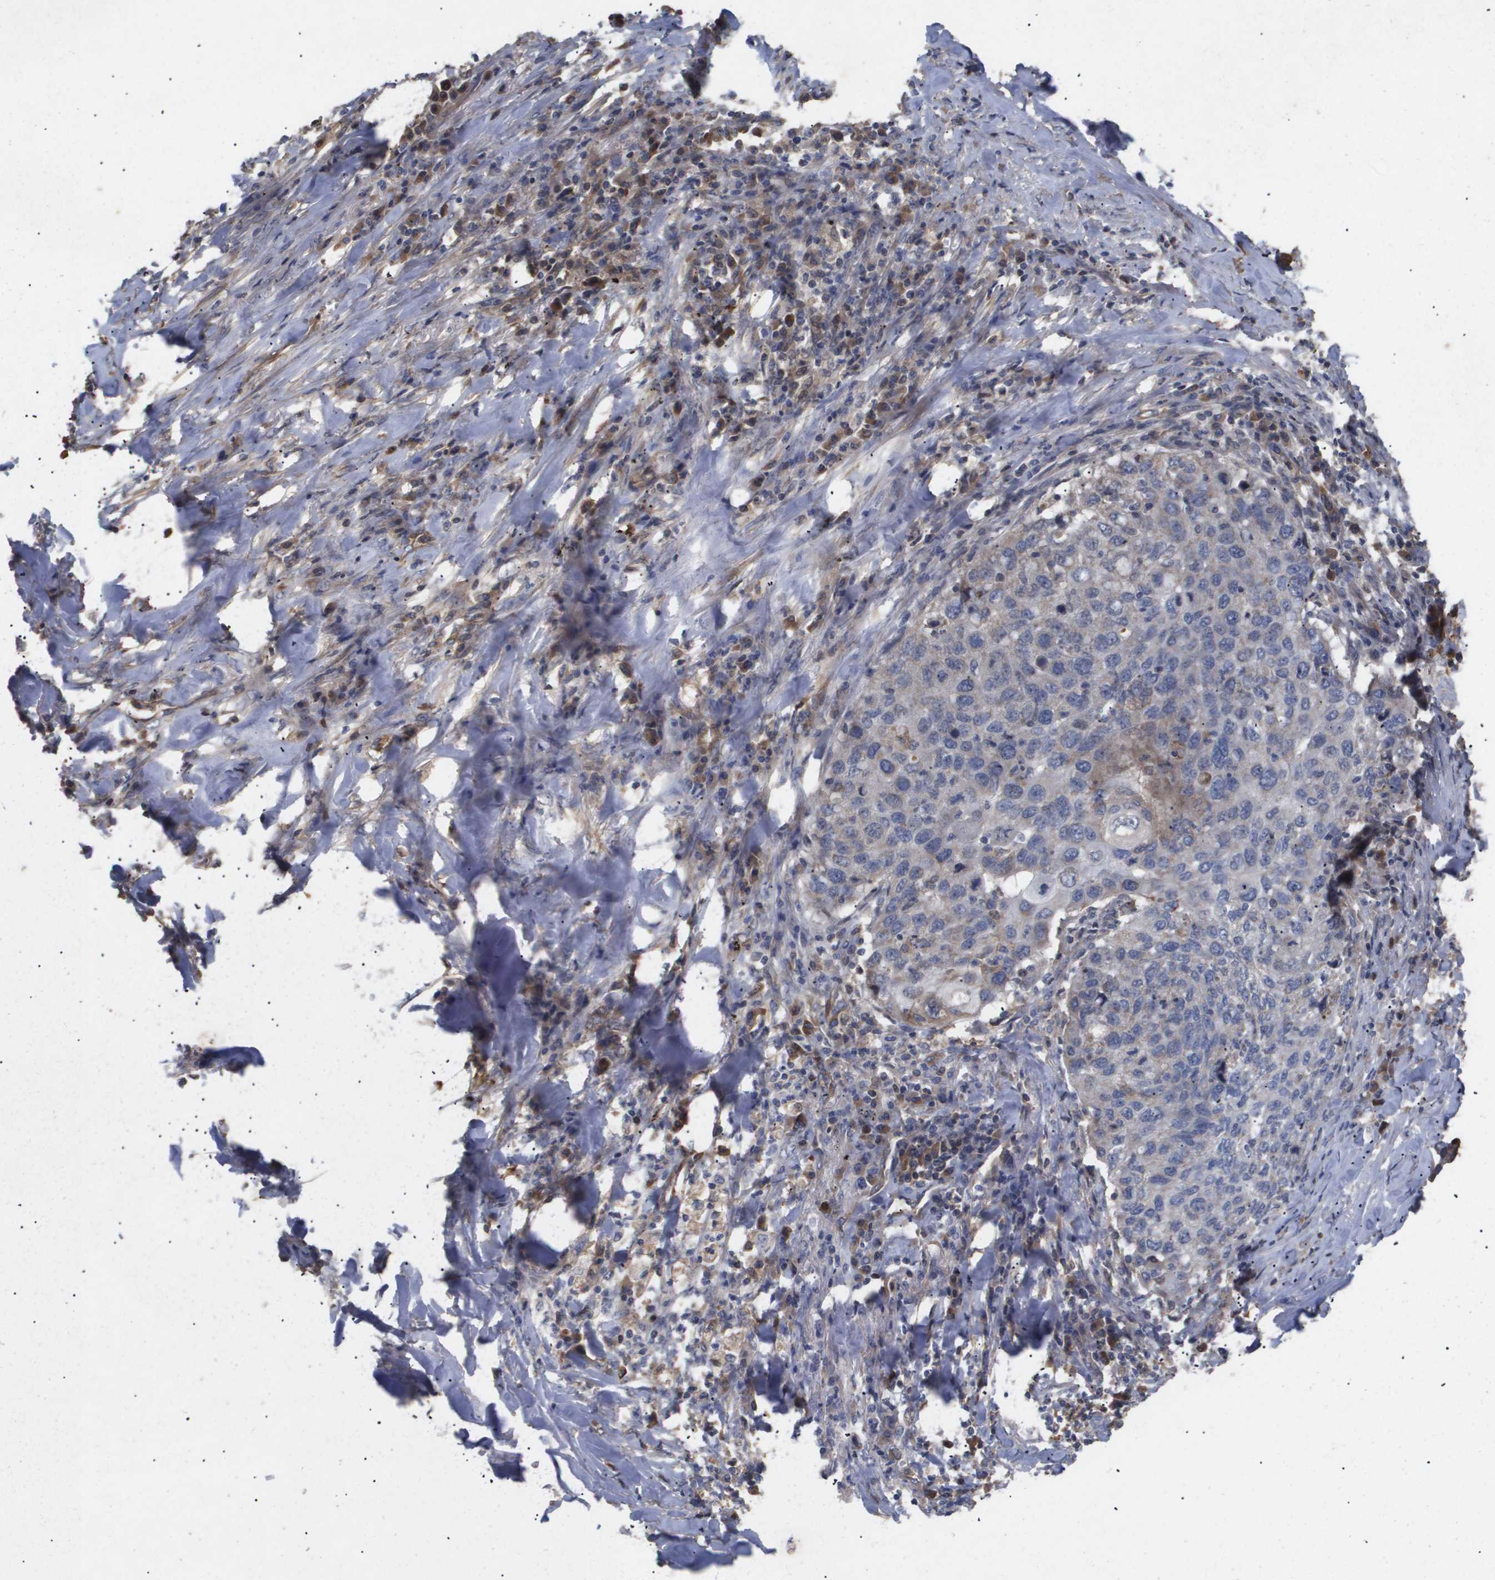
{"staining": {"intensity": "negative", "quantity": "none", "location": "none"}, "tissue": "lung cancer", "cell_type": "Tumor cells", "image_type": "cancer", "snomed": [{"axis": "morphology", "description": "Squamous cell carcinoma, NOS"}, {"axis": "topography", "description": "Lung"}], "caption": "There is no significant staining in tumor cells of lung cancer.", "gene": "TNS1", "patient": {"sex": "female", "age": 63}}